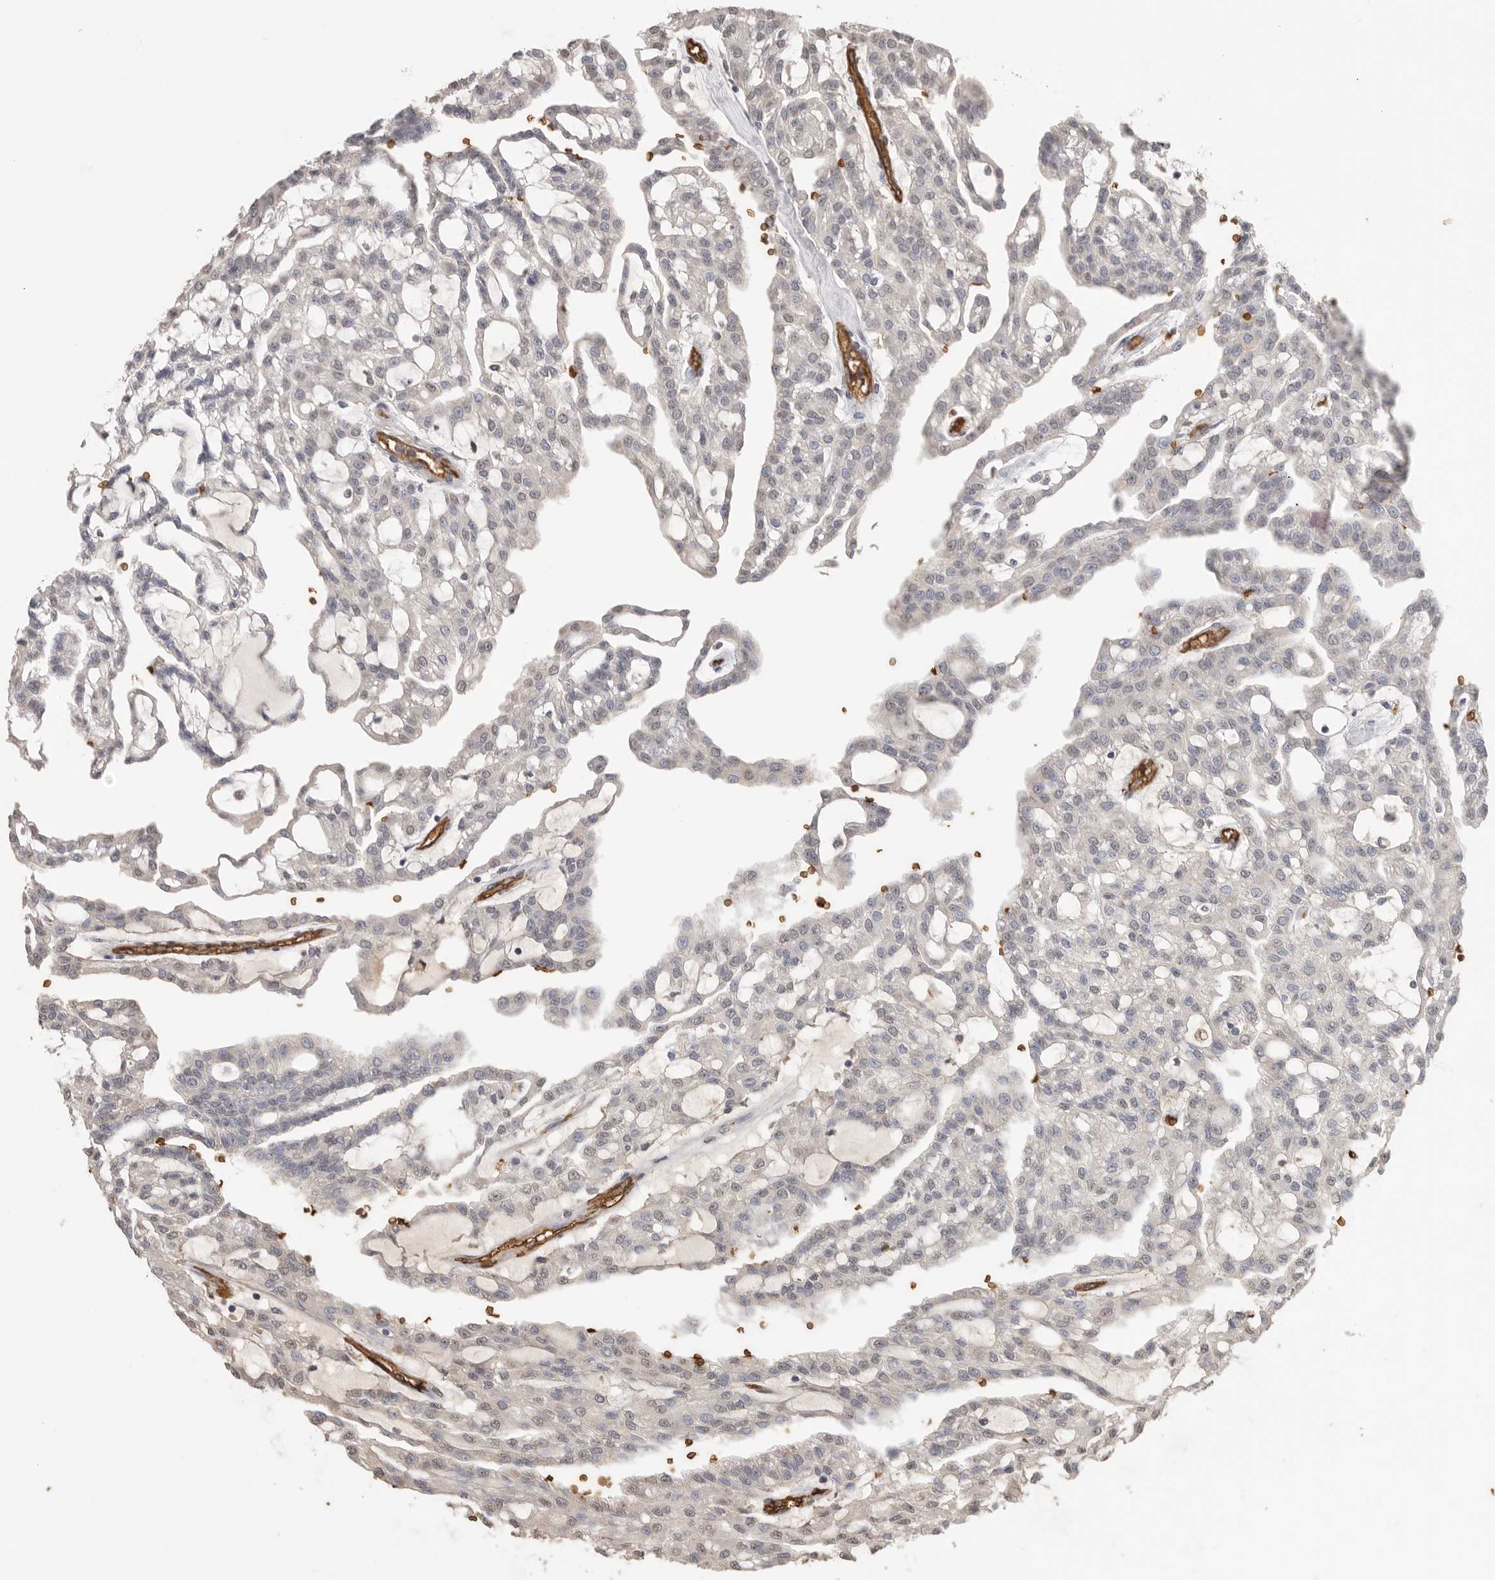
{"staining": {"intensity": "negative", "quantity": "none", "location": "none"}, "tissue": "renal cancer", "cell_type": "Tumor cells", "image_type": "cancer", "snomed": [{"axis": "morphology", "description": "Adenocarcinoma, NOS"}, {"axis": "topography", "description": "Kidney"}], "caption": "This image is of adenocarcinoma (renal) stained with IHC to label a protein in brown with the nuclei are counter-stained blue. There is no positivity in tumor cells.", "gene": "IL27", "patient": {"sex": "male", "age": 63}}